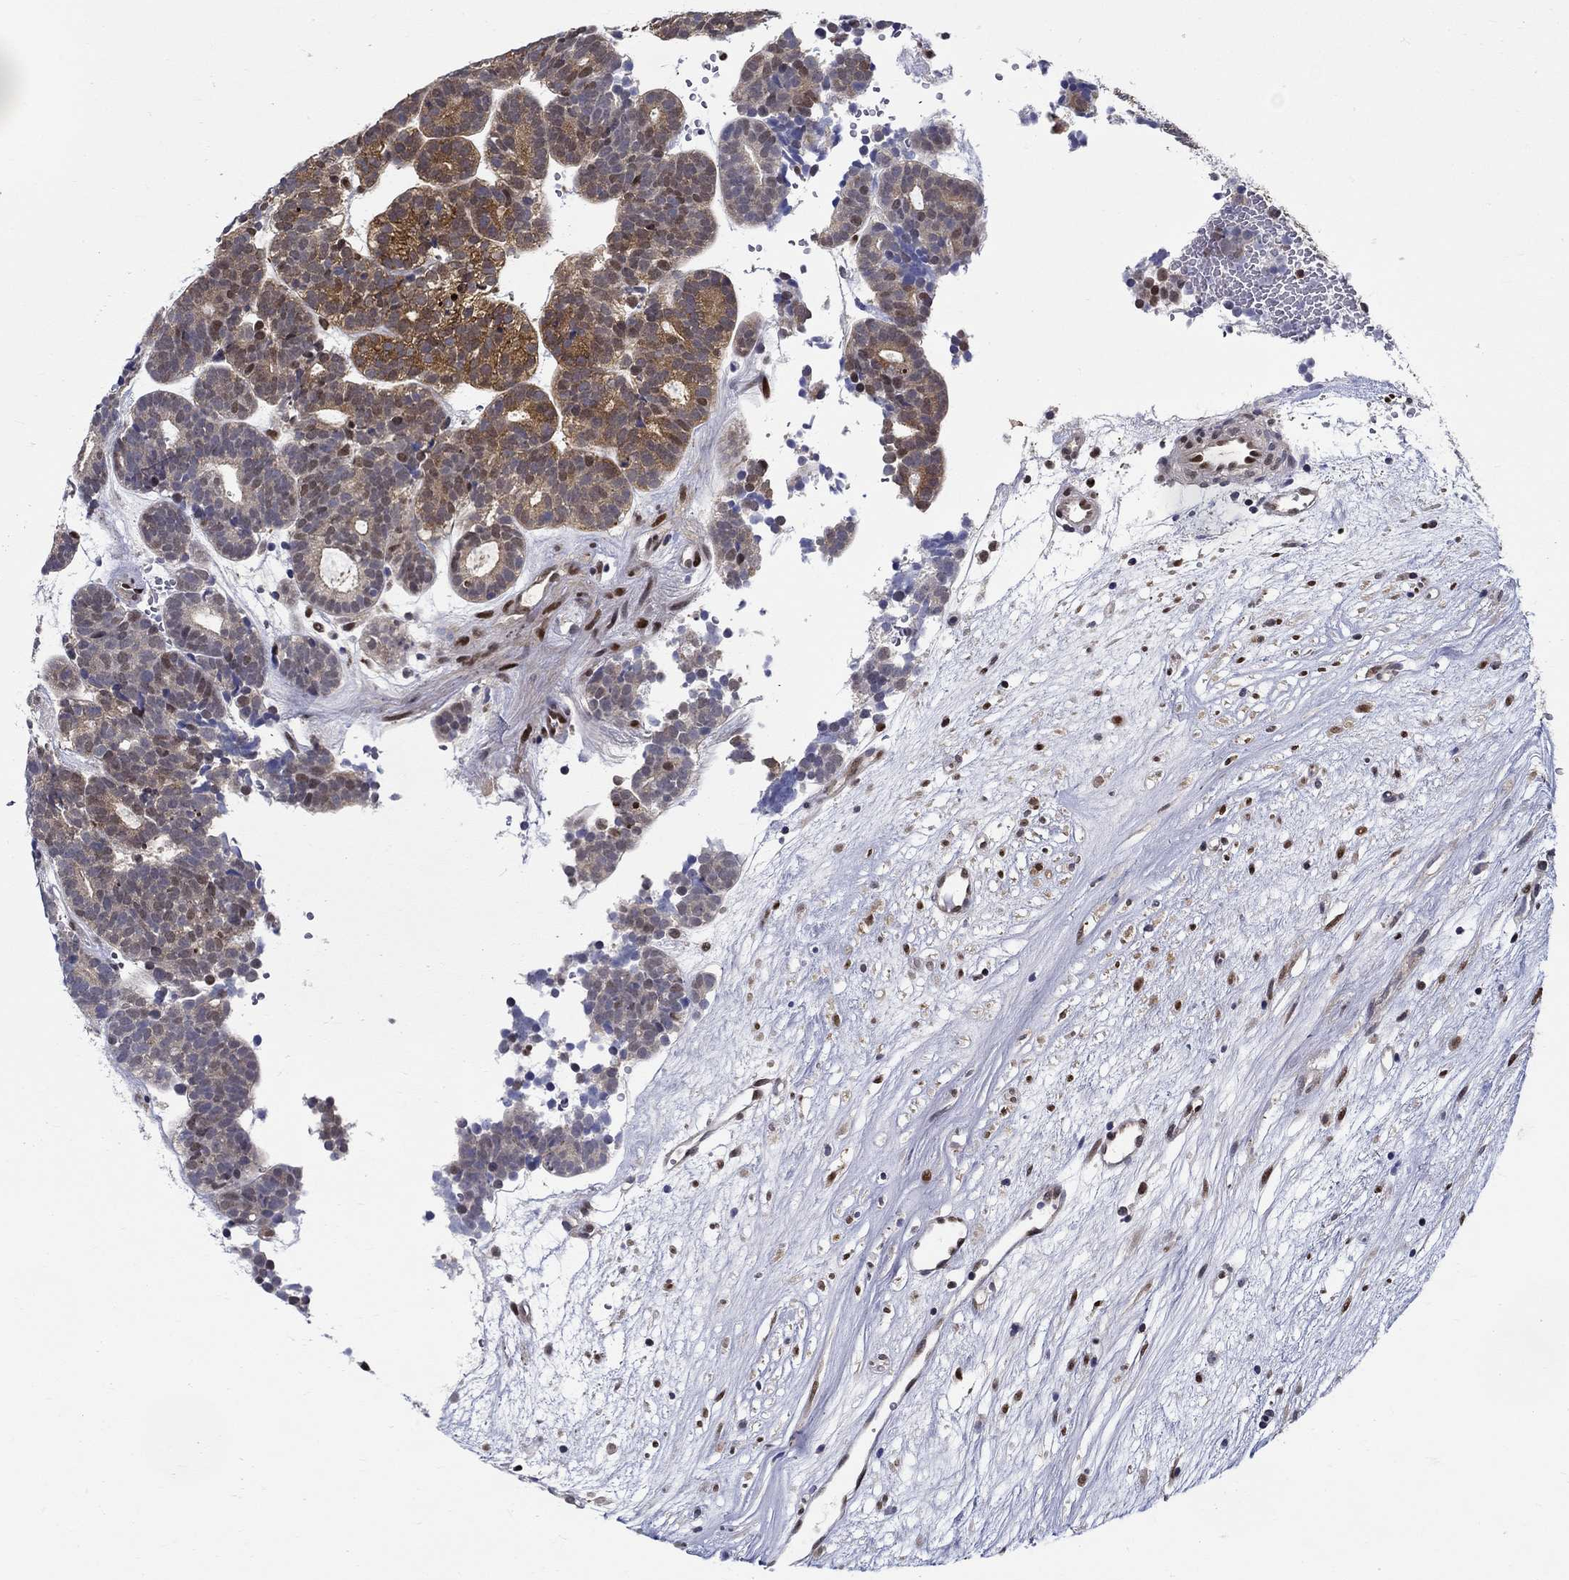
{"staining": {"intensity": "moderate", "quantity": "25%-75%", "location": "cytoplasmic/membranous"}, "tissue": "head and neck cancer", "cell_type": "Tumor cells", "image_type": "cancer", "snomed": [{"axis": "morphology", "description": "Adenocarcinoma, NOS"}, {"axis": "topography", "description": "Head-Neck"}], "caption": "A brown stain highlights moderate cytoplasmic/membranous positivity of a protein in head and neck cancer (adenocarcinoma) tumor cells. (brown staining indicates protein expression, while blue staining denotes nuclei).", "gene": "ZNF594", "patient": {"sex": "female", "age": 81}}